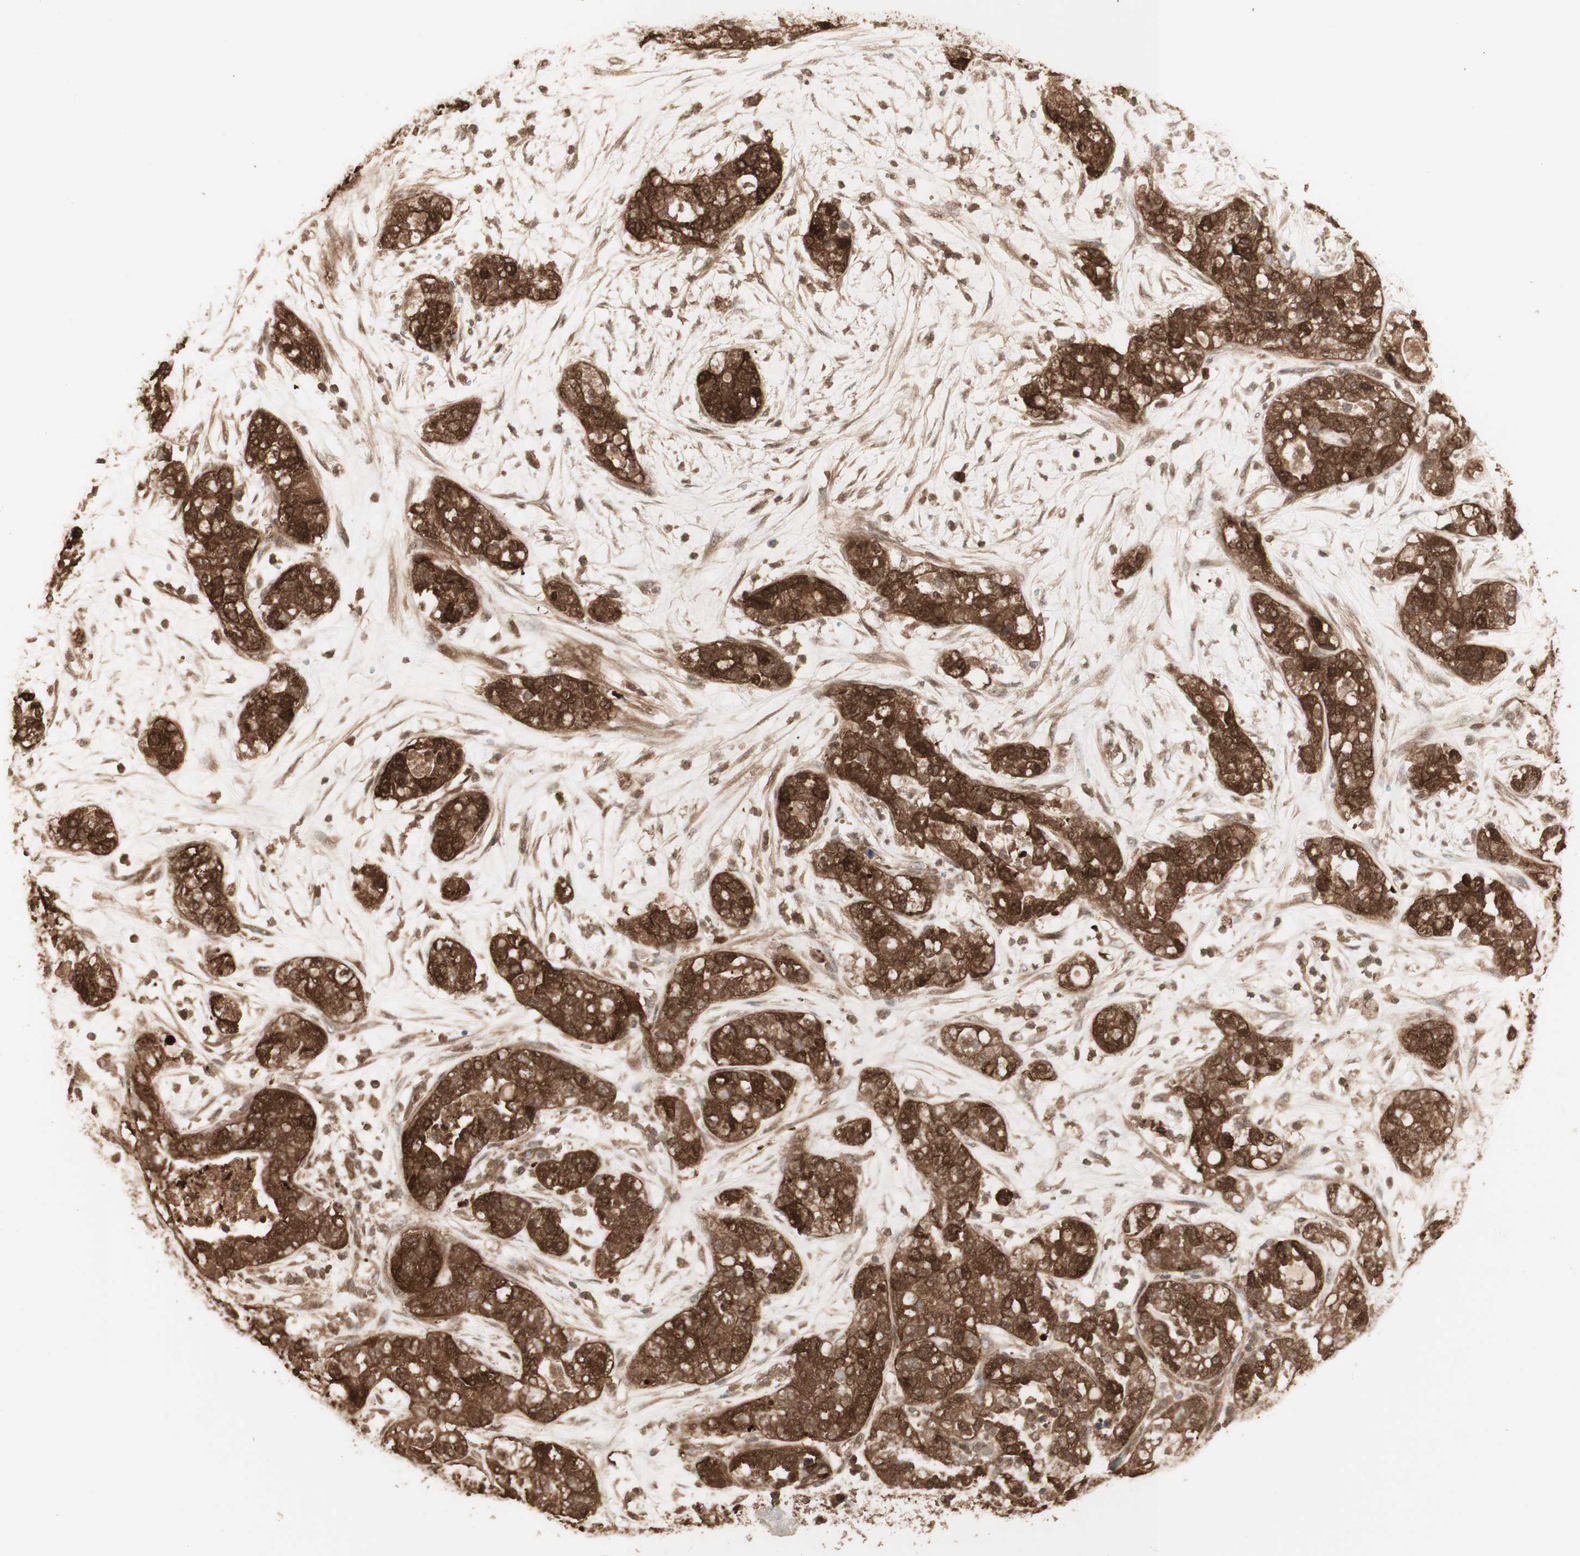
{"staining": {"intensity": "strong", "quantity": ">75%", "location": "cytoplasmic/membranous,nuclear"}, "tissue": "pancreatic cancer", "cell_type": "Tumor cells", "image_type": "cancer", "snomed": [{"axis": "morphology", "description": "Adenocarcinoma, NOS"}, {"axis": "topography", "description": "Pancreas"}], "caption": "Immunohistochemical staining of human adenocarcinoma (pancreatic) displays high levels of strong cytoplasmic/membranous and nuclear protein staining in about >75% of tumor cells. Ihc stains the protein of interest in brown and the nuclei are stained blue.", "gene": "YWHAB", "patient": {"sex": "female", "age": 78}}